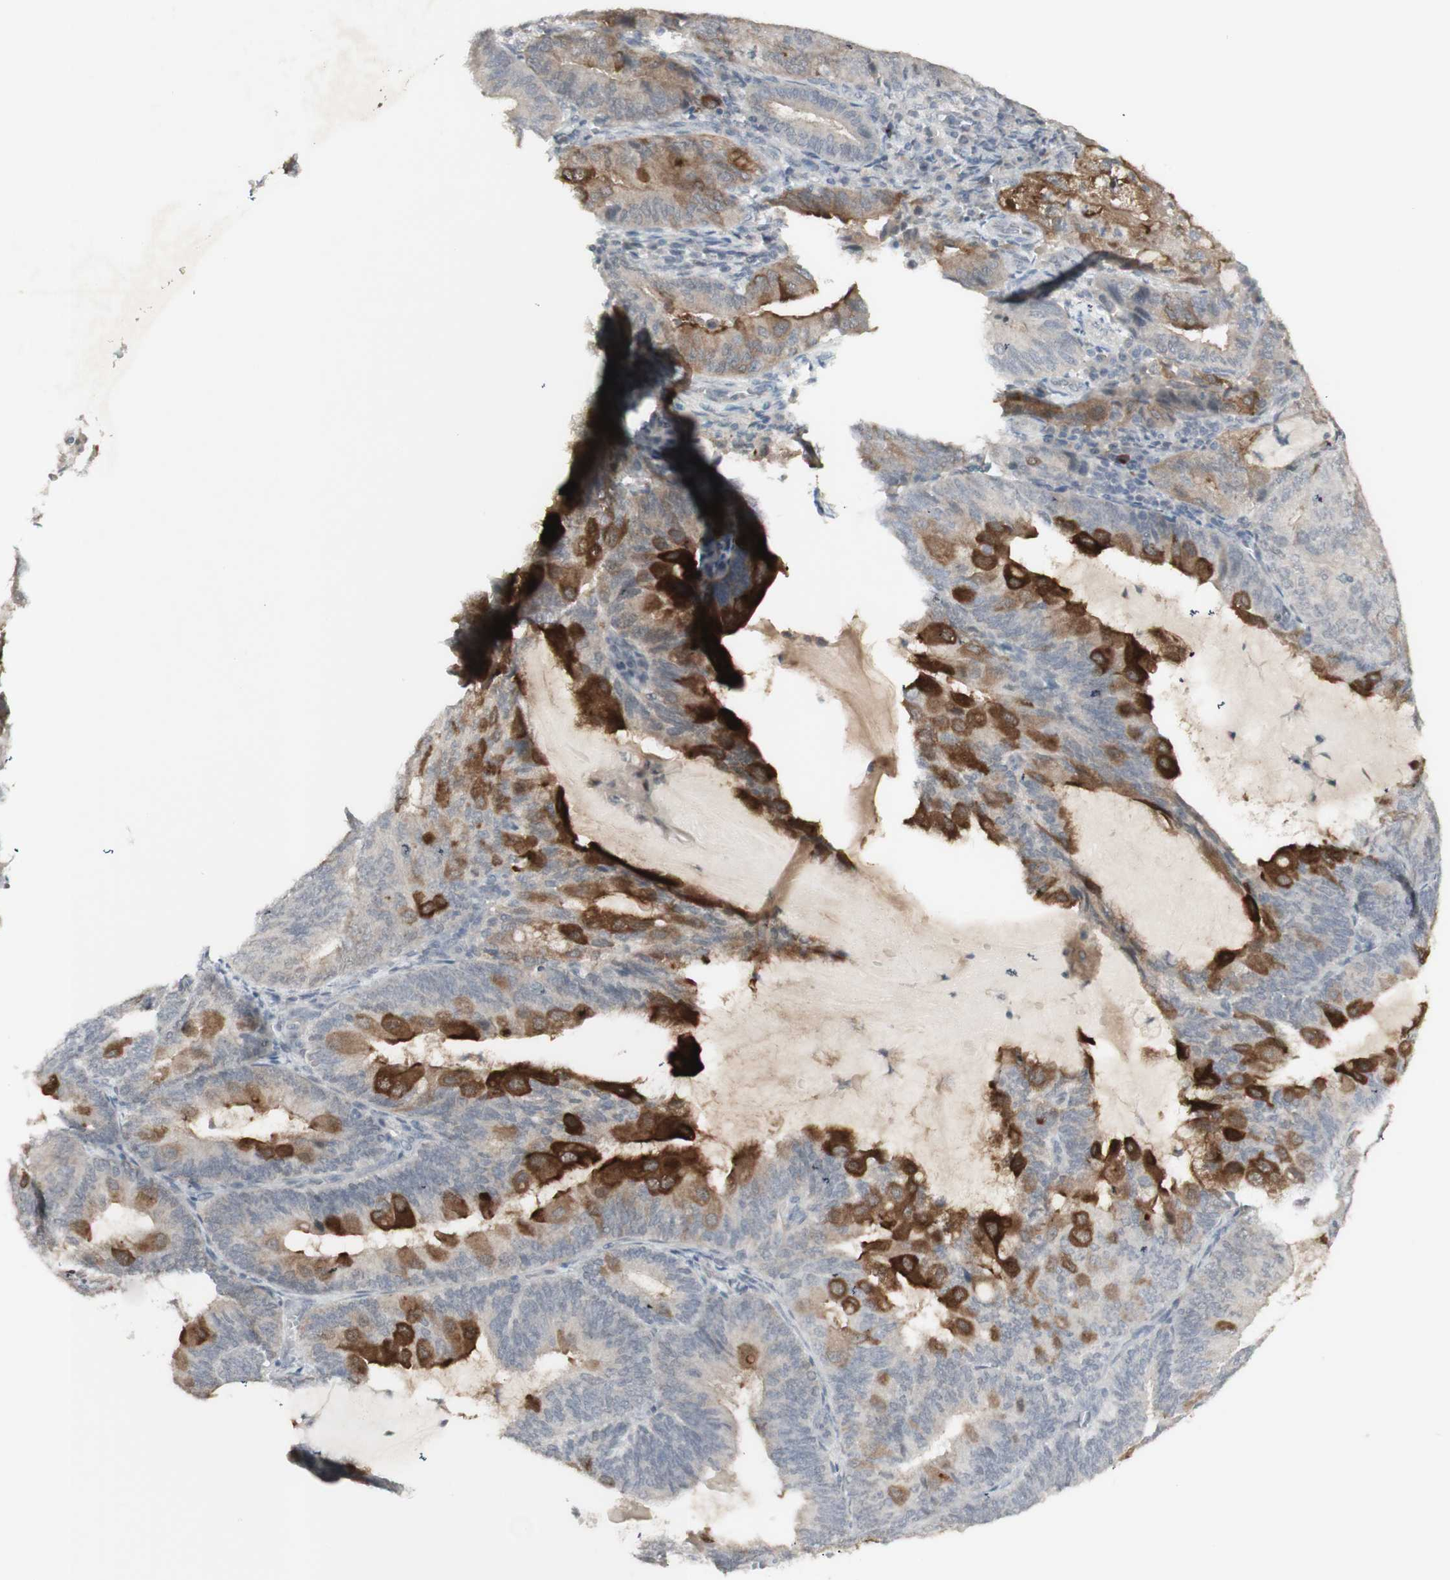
{"staining": {"intensity": "moderate", "quantity": "<25%", "location": "cytoplasmic/membranous"}, "tissue": "endometrial cancer", "cell_type": "Tumor cells", "image_type": "cancer", "snomed": [{"axis": "morphology", "description": "Adenocarcinoma, NOS"}, {"axis": "topography", "description": "Endometrium"}], "caption": "This histopathology image shows endometrial cancer stained with immunohistochemistry to label a protein in brown. The cytoplasmic/membranous of tumor cells show moderate positivity for the protein. Nuclei are counter-stained blue.", "gene": "C1orf116", "patient": {"sex": "female", "age": 81}}